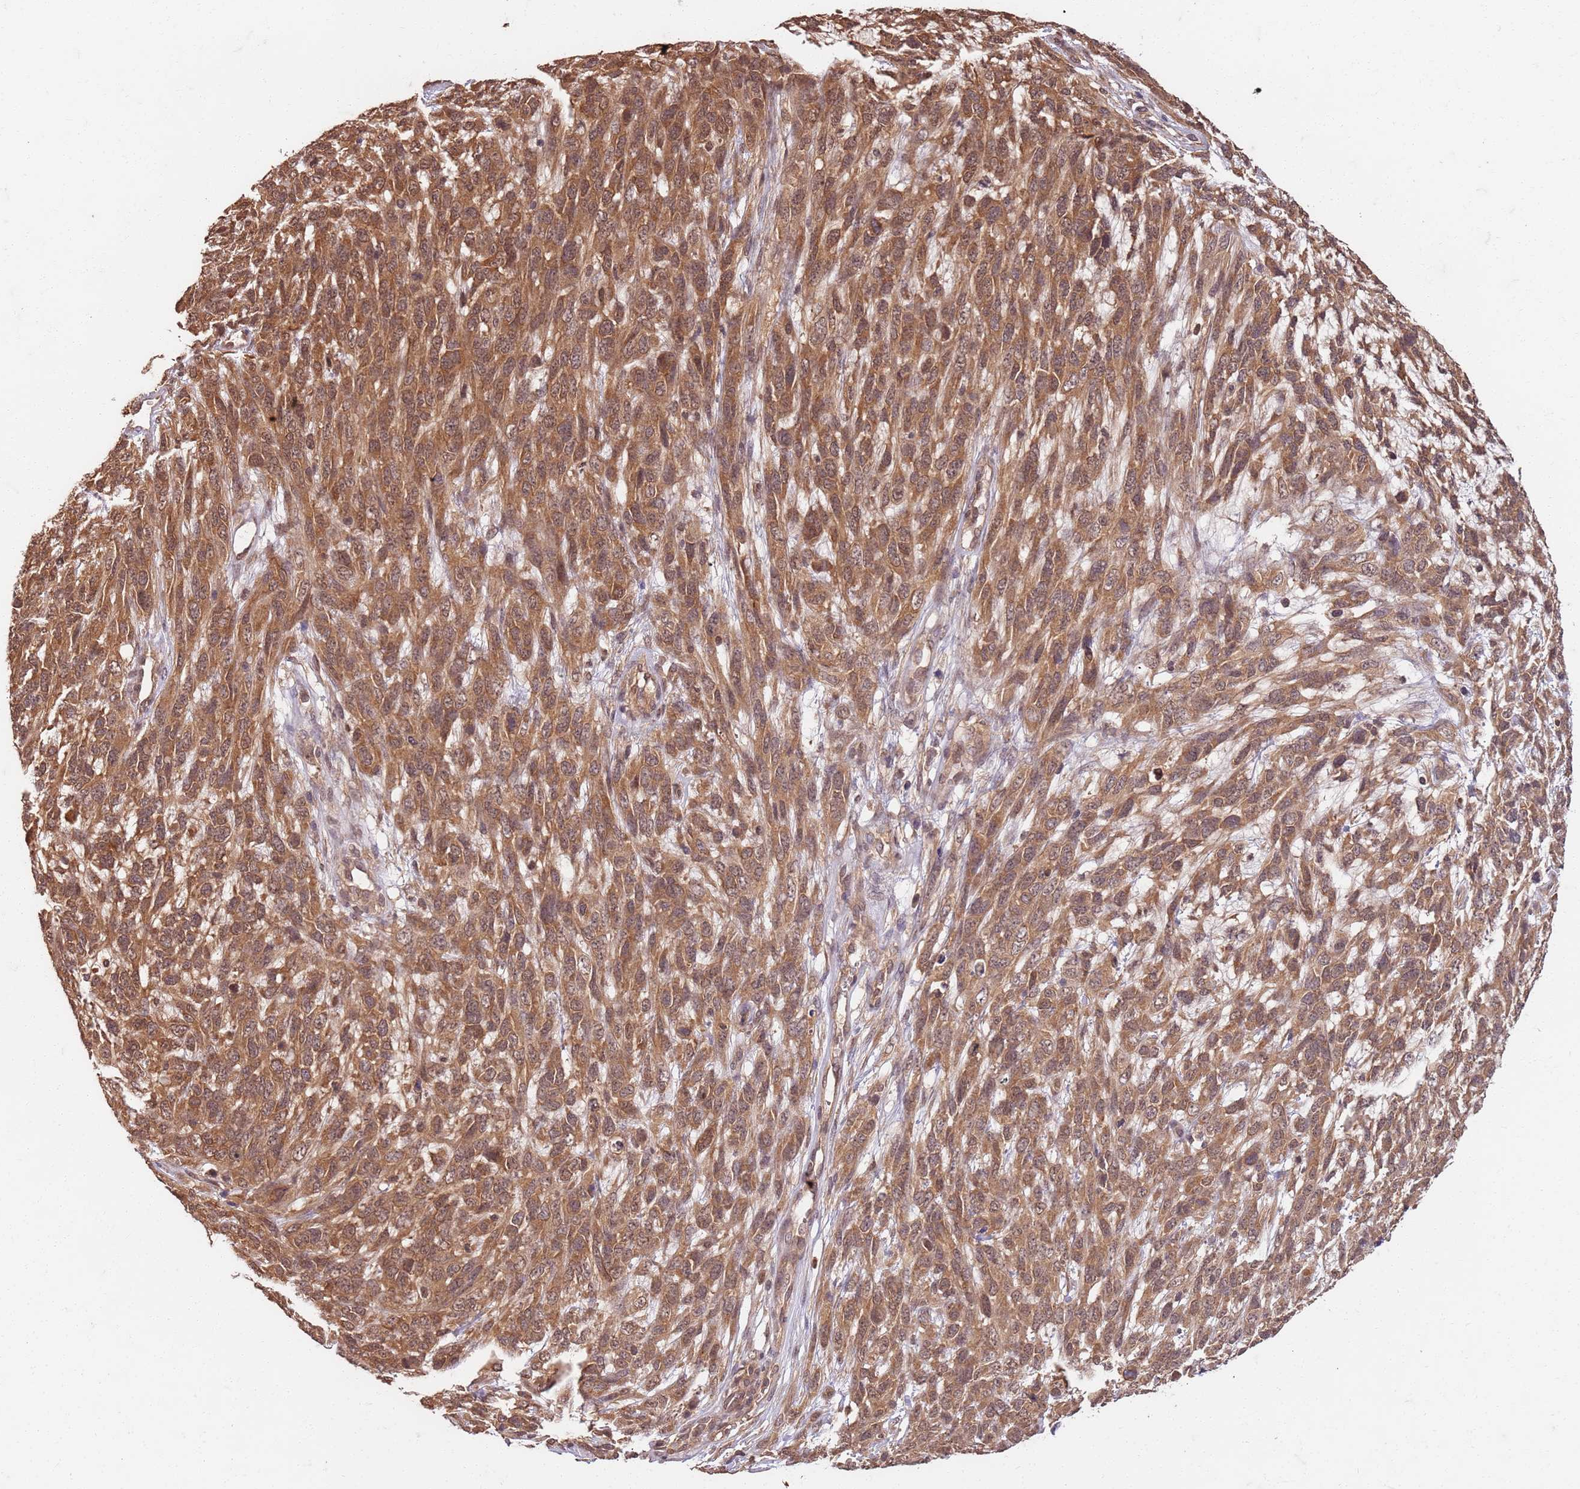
{"staining": {"intensity": "moderate", "quantity": ">75%", "location": "cytoplasmic/membranous,nuclear"}, "tissue": "melanoma", "cell_type": "Tumor cells", "image_type": "cancer", "snomed": [{"axis": "morphology", "description": "Normal morphology"}, {"axis": "morphology", "description": "Malignant melanoma, NOS"}, {"axis": "topography", "description": "Skin"}], "caption": "A brown stain shows moderate cytoplasmic/membranous and nuclear expression of a protein in human malignant melanoma tumor cells.", "gene": "UBE3A", "patient": {"sex": "female", "age": 72}}